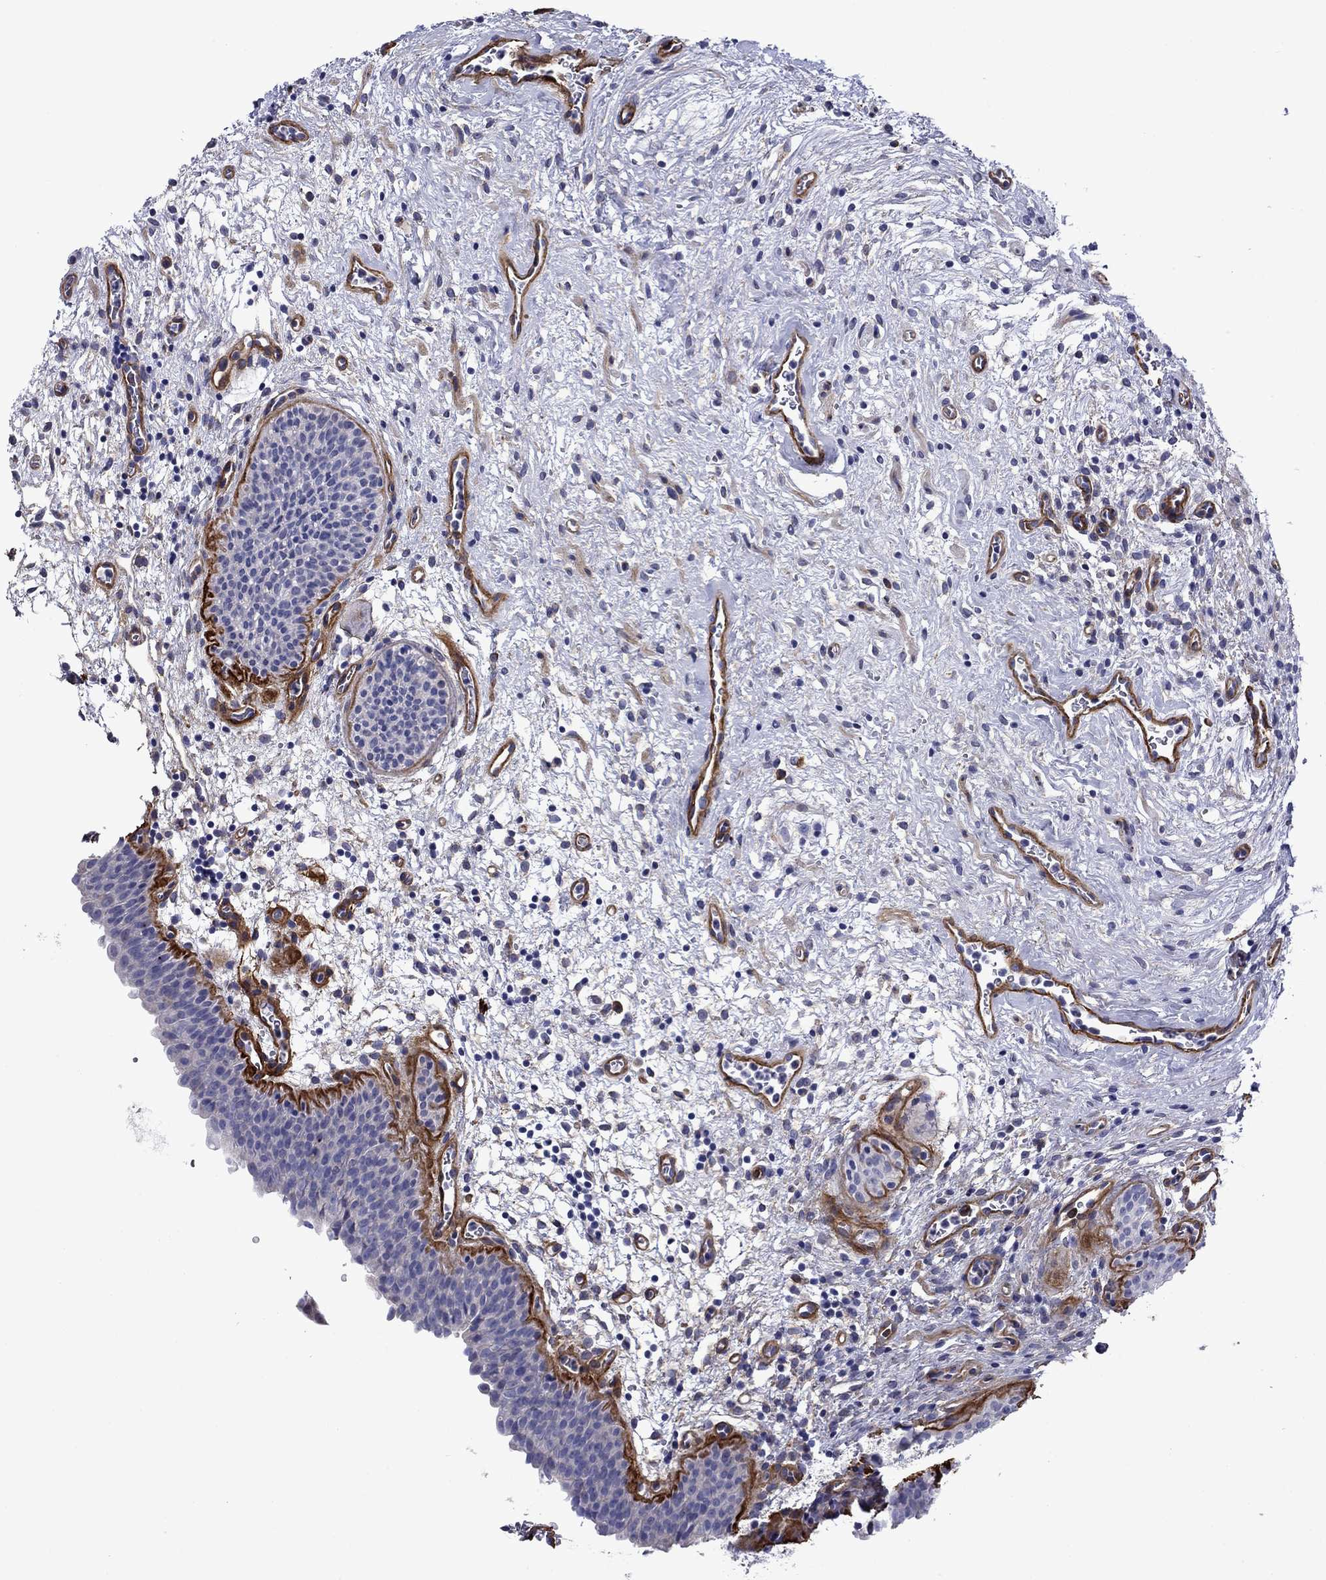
{"staining": {"intensity": "negative", "quantity": "none", "location": "none"}, "tissue": "urinary bladder", "cell_type": "Urothelial cells", "image_type": "normal", "snomed": [{"axis": "morphology", "description": "Normal tissue, NOS"}, {"axis": "topography", "description": "Urinary bladder"}], "caption": "An immunohistochemistry (IHC) image of unremarkable urinary bladder is shown. There is no staining in urothelial cells of urinary bladder. (Stains: DAB (3,3'-diaminobenzidine) IHC with hematoxylin counter stain, Microscopy: brightfield microscopy at high magnification).", "gene": "HSPG2", "patient": {"sex": "male", "age": 37}}